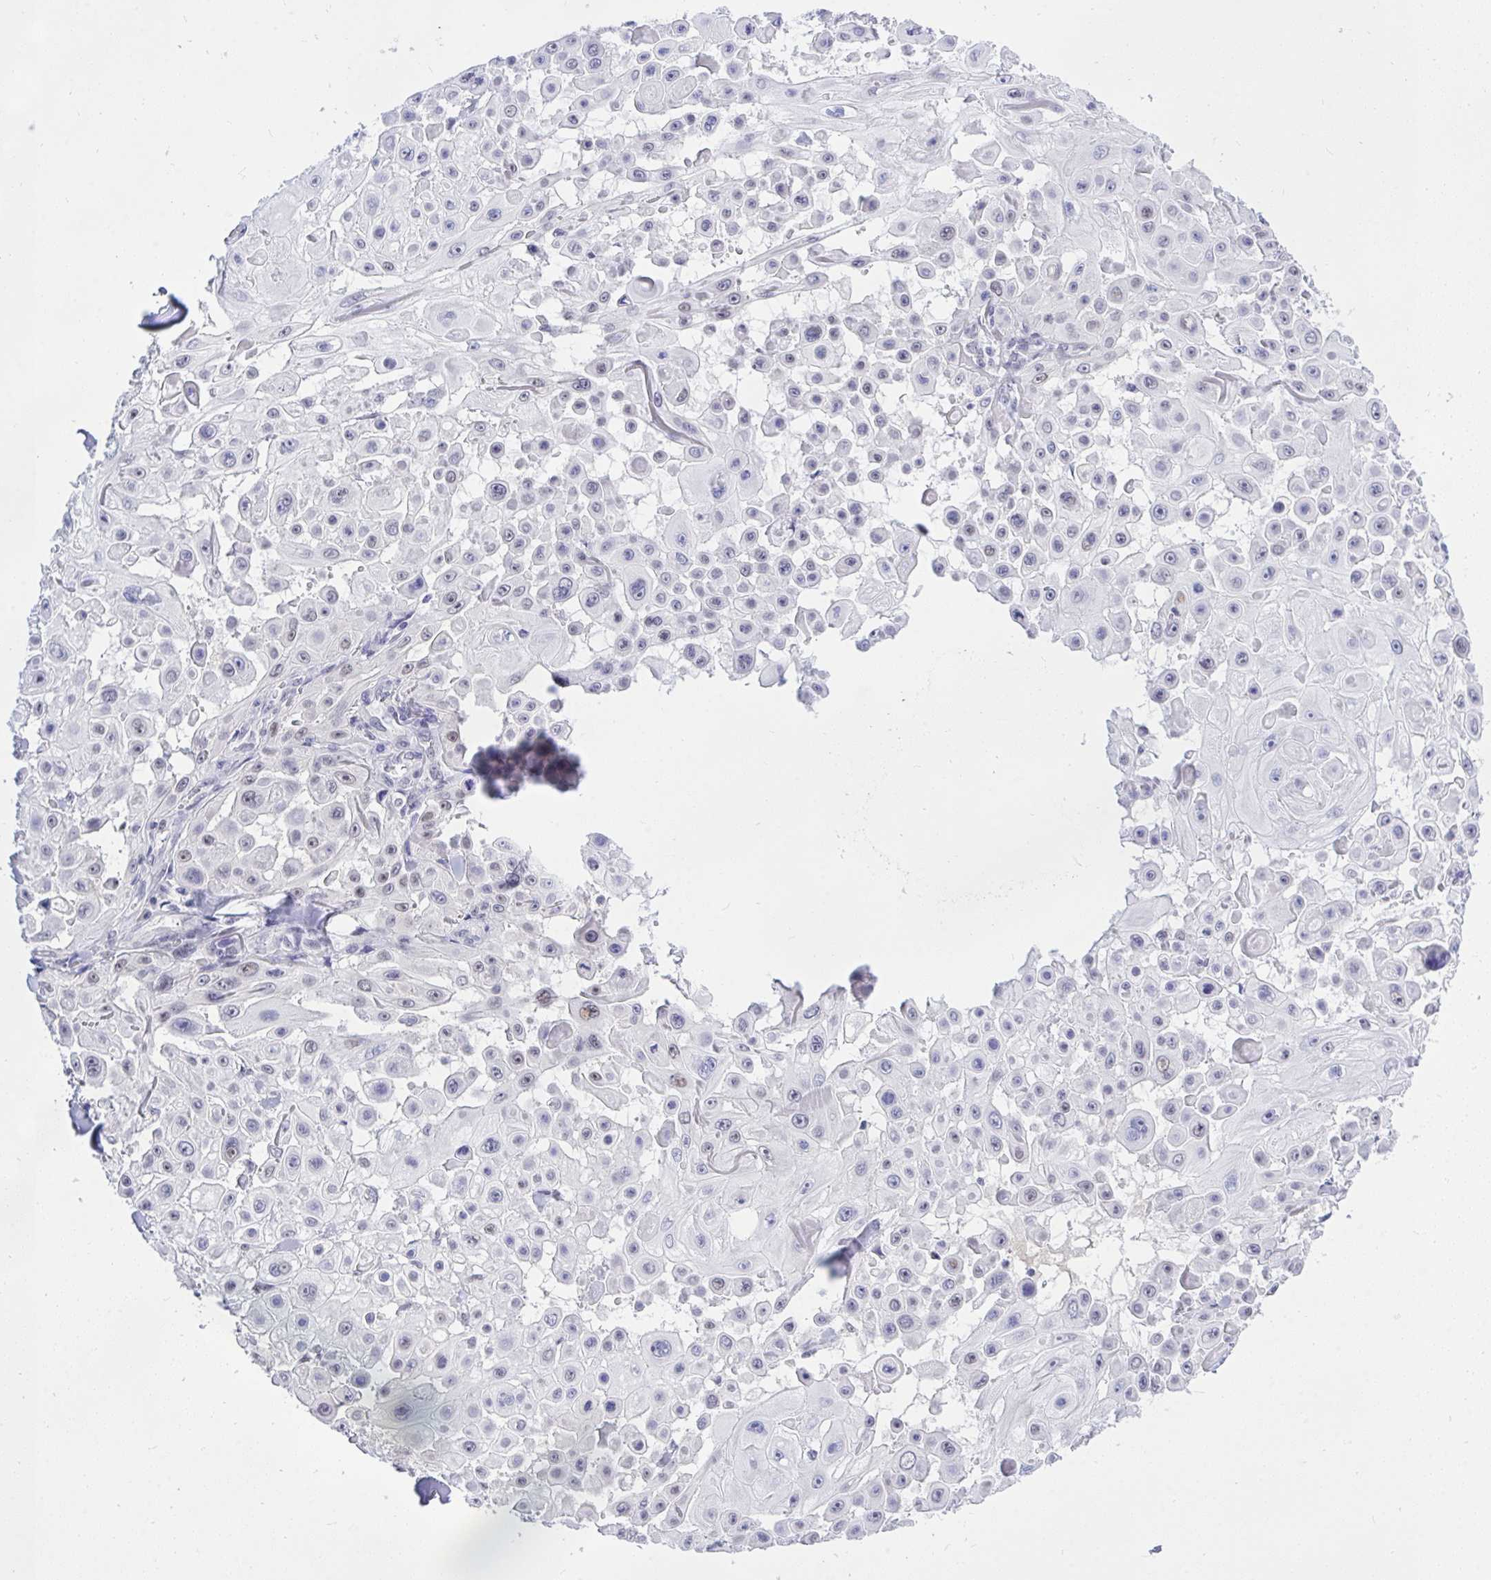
{"staining": {"intensity": "weak", "quantity": "<25%", "location": "nuclear"}, "tissue": "skin cancer", "cell_type": "Tumor cells", "image_type": "cancer", "snomed": [{"axis": "morphology", "description": "Squamous cell carcinoma, NOS"}, {"axis": "topography", "description": "Skin"}], "caption": "This photomicrograph is of skin cancer stained with IHC to label a protein in brown with the nuclei are counter-stained blue. There is no positivity in tumor cells.", "gene": "THOP1", "patient": {"sex": "male", "age": 91}}